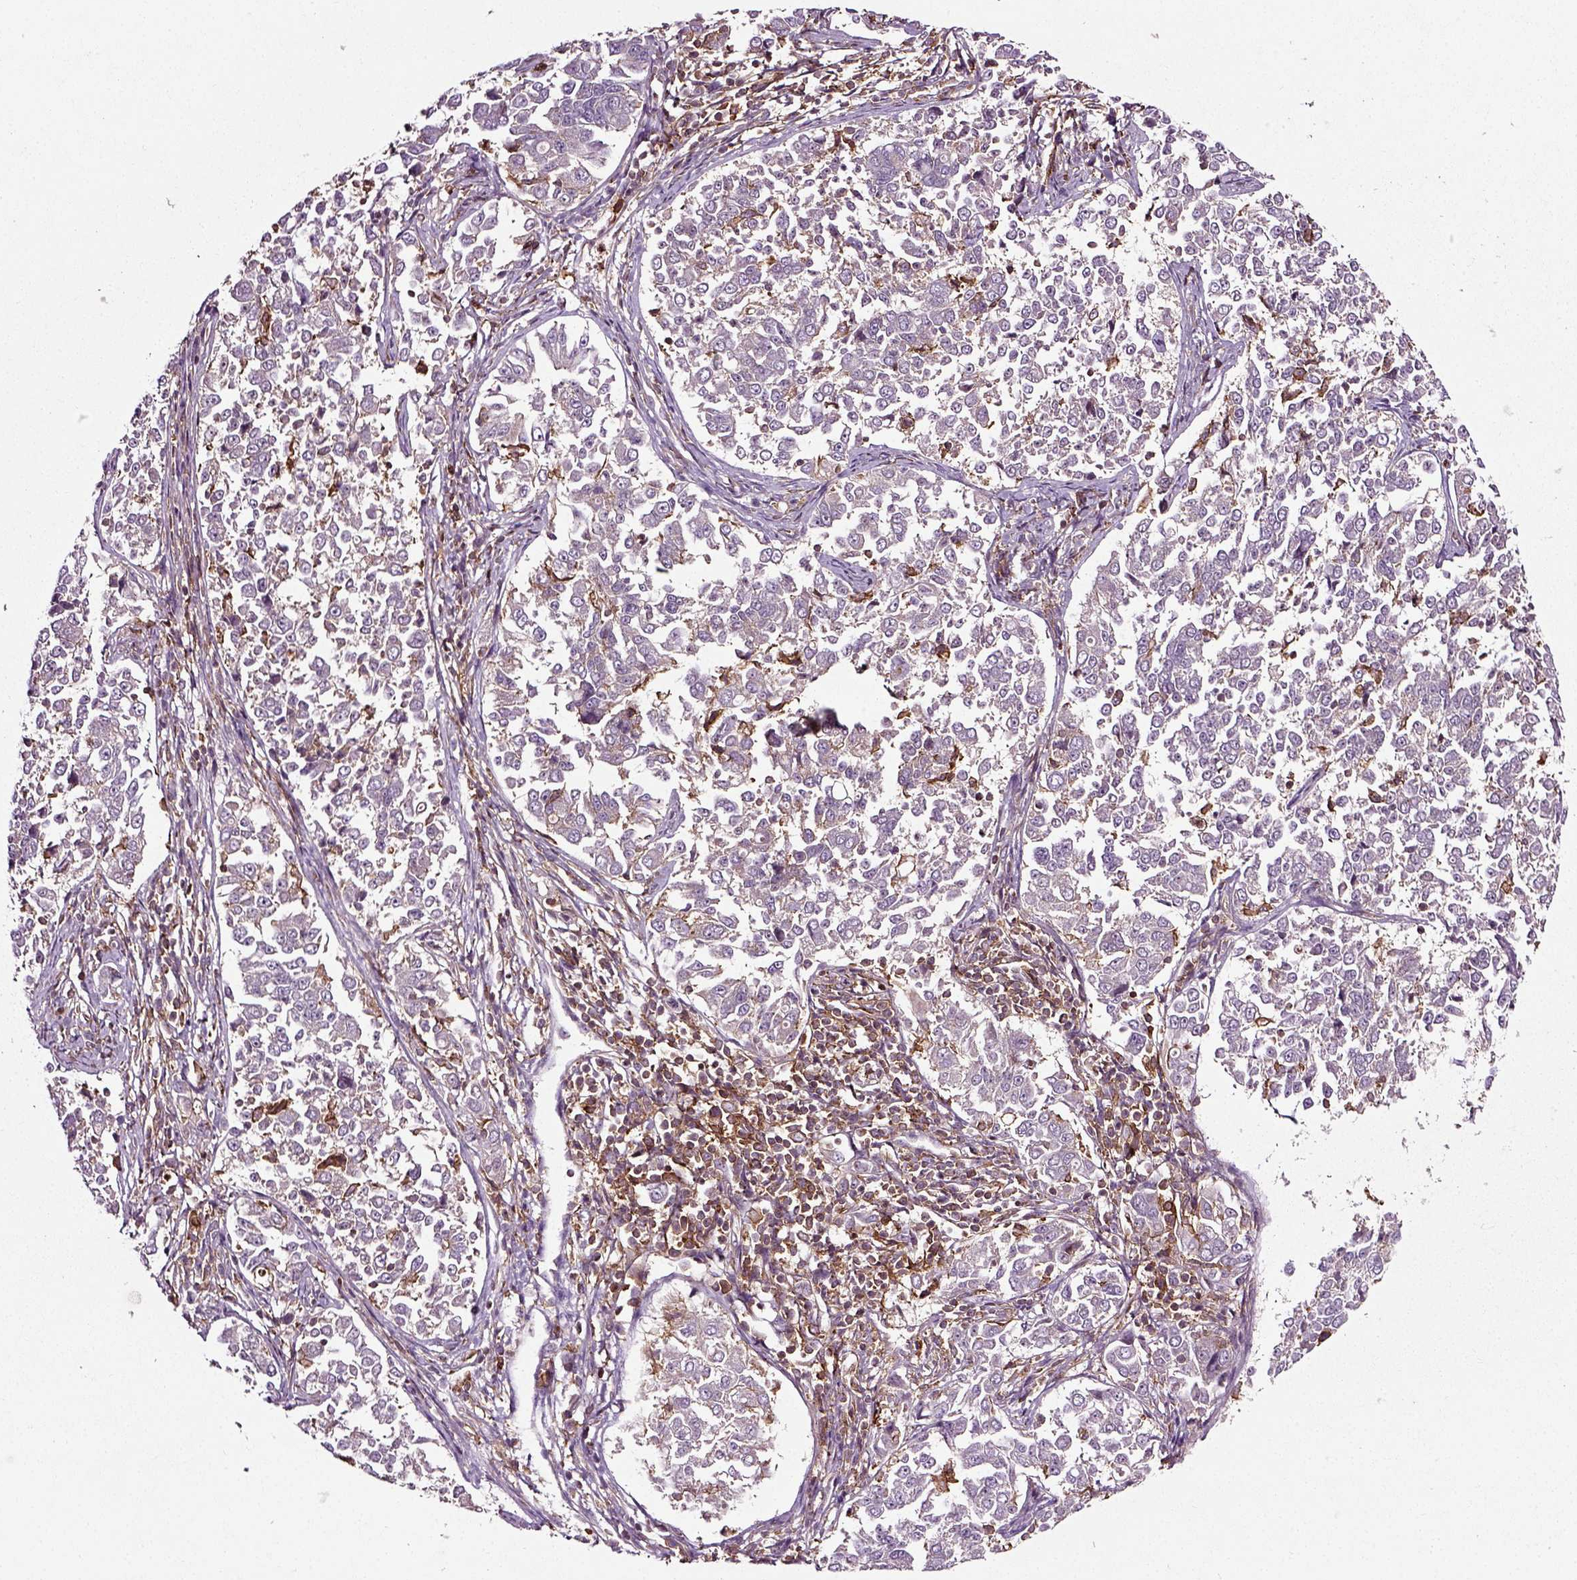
{"staining": {"intensity": "negative", "quantity": "none", "location": "none"}, "tissue": "endometrial cancer", "cell_type": "Tumor cells", "image_type": "cancer", "snomed": [{"axis": "morphology", "description": "Adenocarcinoma, NOS"}, {"axis": "topography", "description": "Endometrium"}], "caption": "Immunohistochemistry of endometrial adenocarcinoma shows no staining in tumor cells.", "gene": "RHOF", "patient": {"sex": "female", "age": 43}}